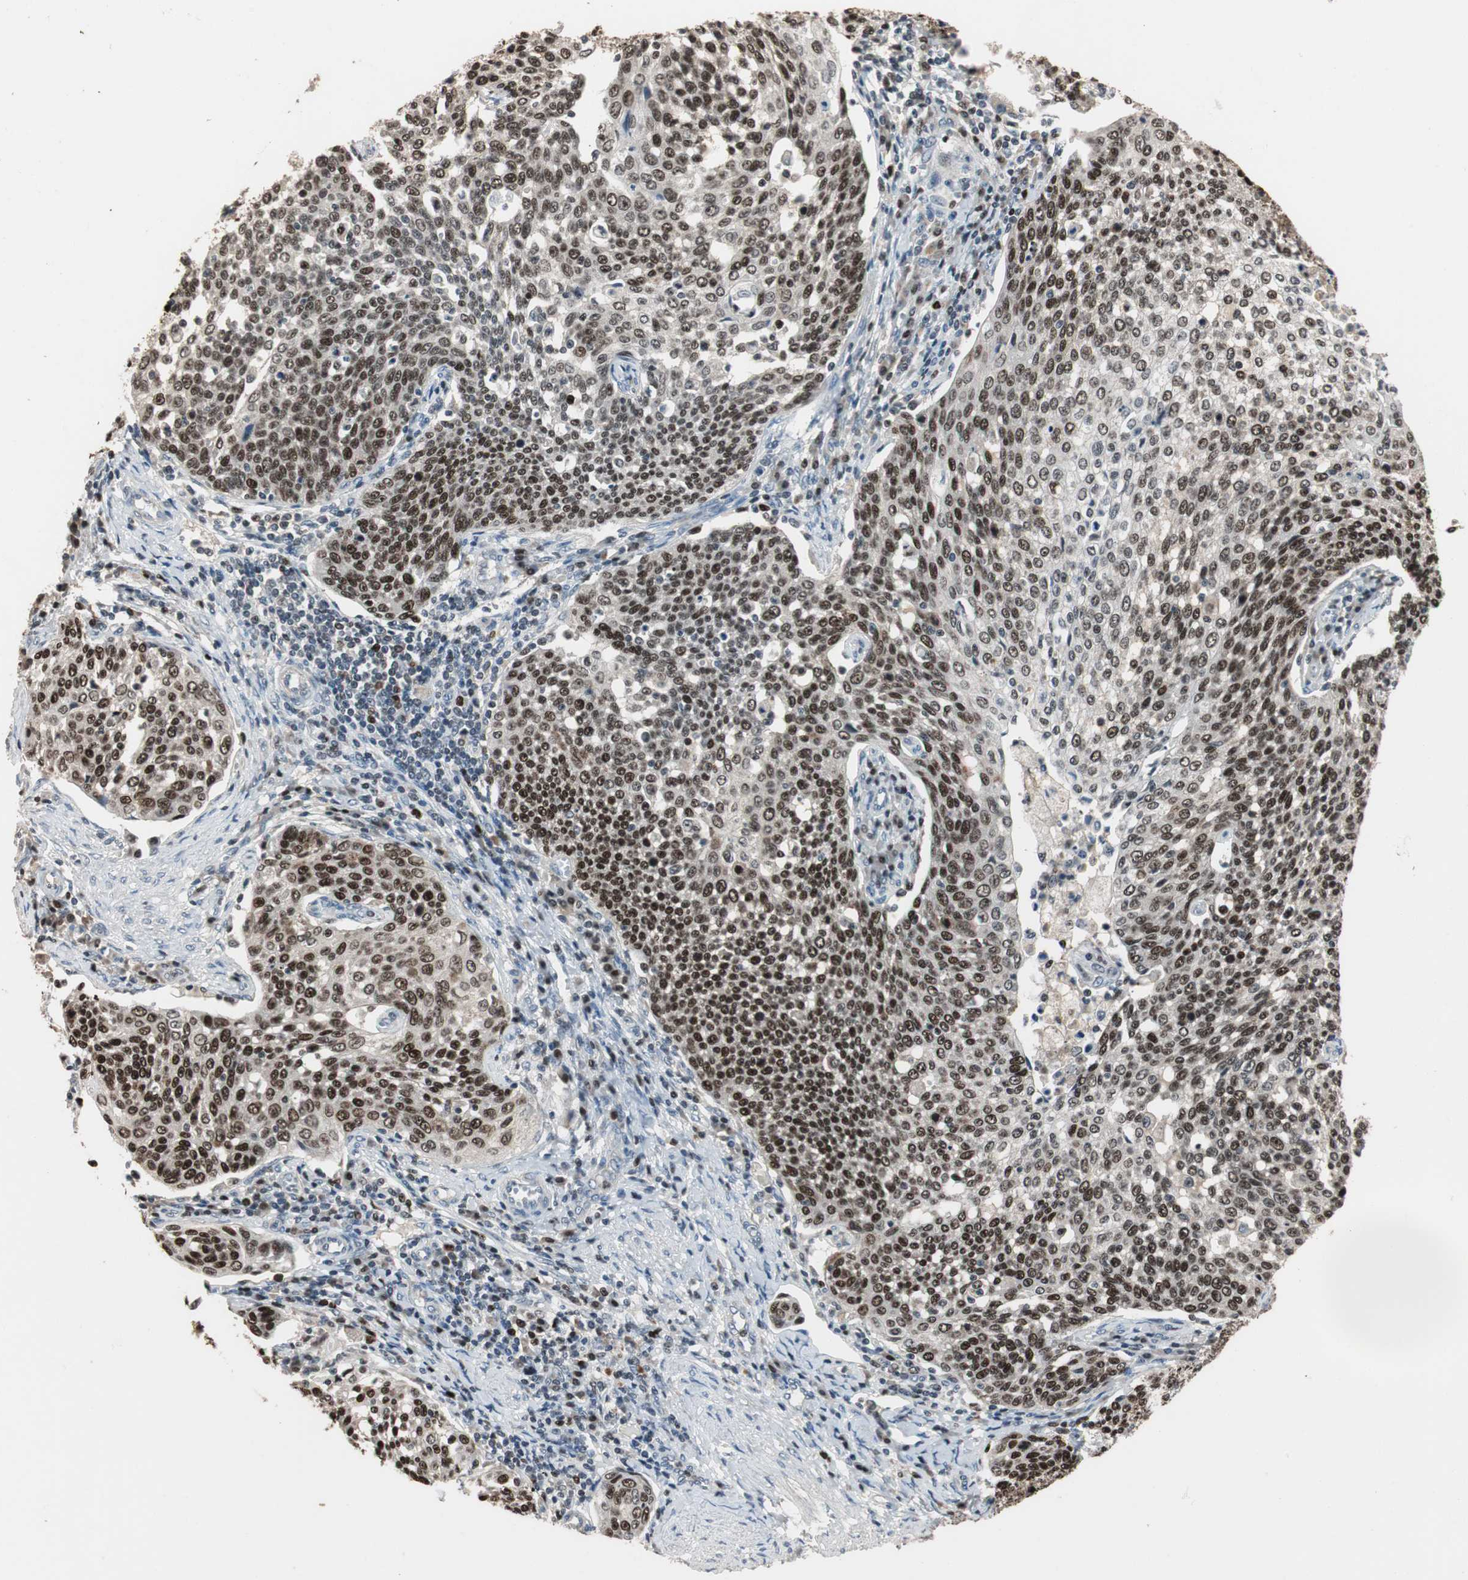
{"staining": {"intensity": "moderate", "quantity": ">75%", "location": "nuclear"}, "tissue": "cervical cancer", "cell_type": "Tumor cells", "image_type": "cancer", "snomed": [{"axis": "morphology", "description": "Squamous cell carcinoma, NOS"}, {"axis": "topography", "description": "Cervix"}], "caption": "Cervical squamous cell carcinoma tissue demonstrates moderate nuclear staining in about >75% of tumor cells, visualized by immunohistochemistry. (brown staining indicates protein expression, while blue staining denotes nuclei).", "gene": "FEN1", "patient": {"sex": "female", "age": 34}}